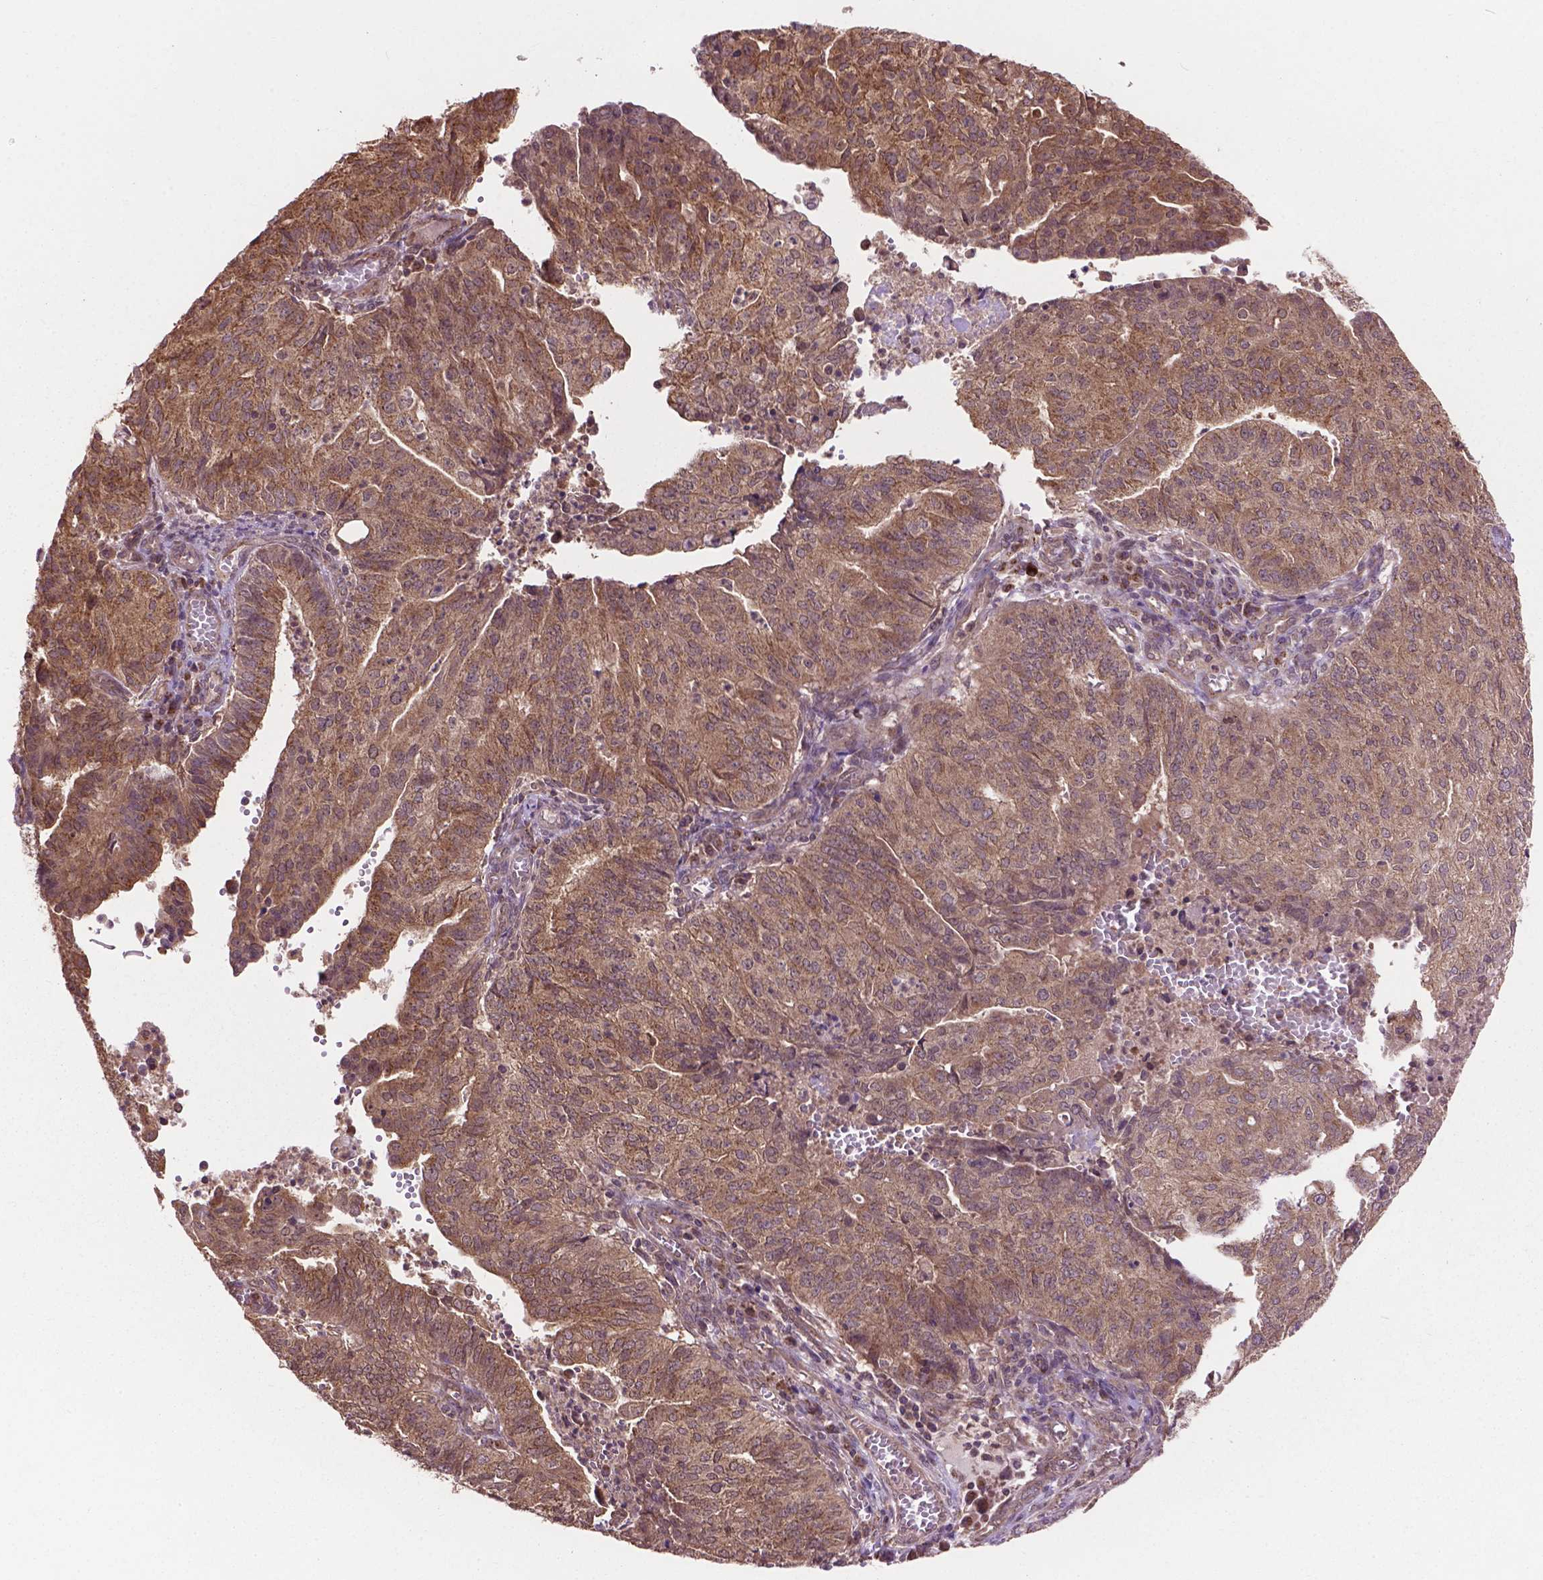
{"staining": {"intensity": "moderate", "quantity": ">75%", "location": "cytoplasmic/membranous"}, "tissue": "endometrial cancer", "cell_type": "Tumor cells", "image_type": "cancer", "snomed": [{"axis": "morphology", "description": "Adenocarcinoma, NOS"}, {"axis": "topography", "description": "Endometrium"}], "caption": "Adenocarcinoma (endometrial) stained with immunohistochemistry exhibits moderate cytoplasmic/membranous expression in approximately >75% of tumor cells.", "gene": "PPP1CB", "patient": {"sex": "female", "age": 82}}